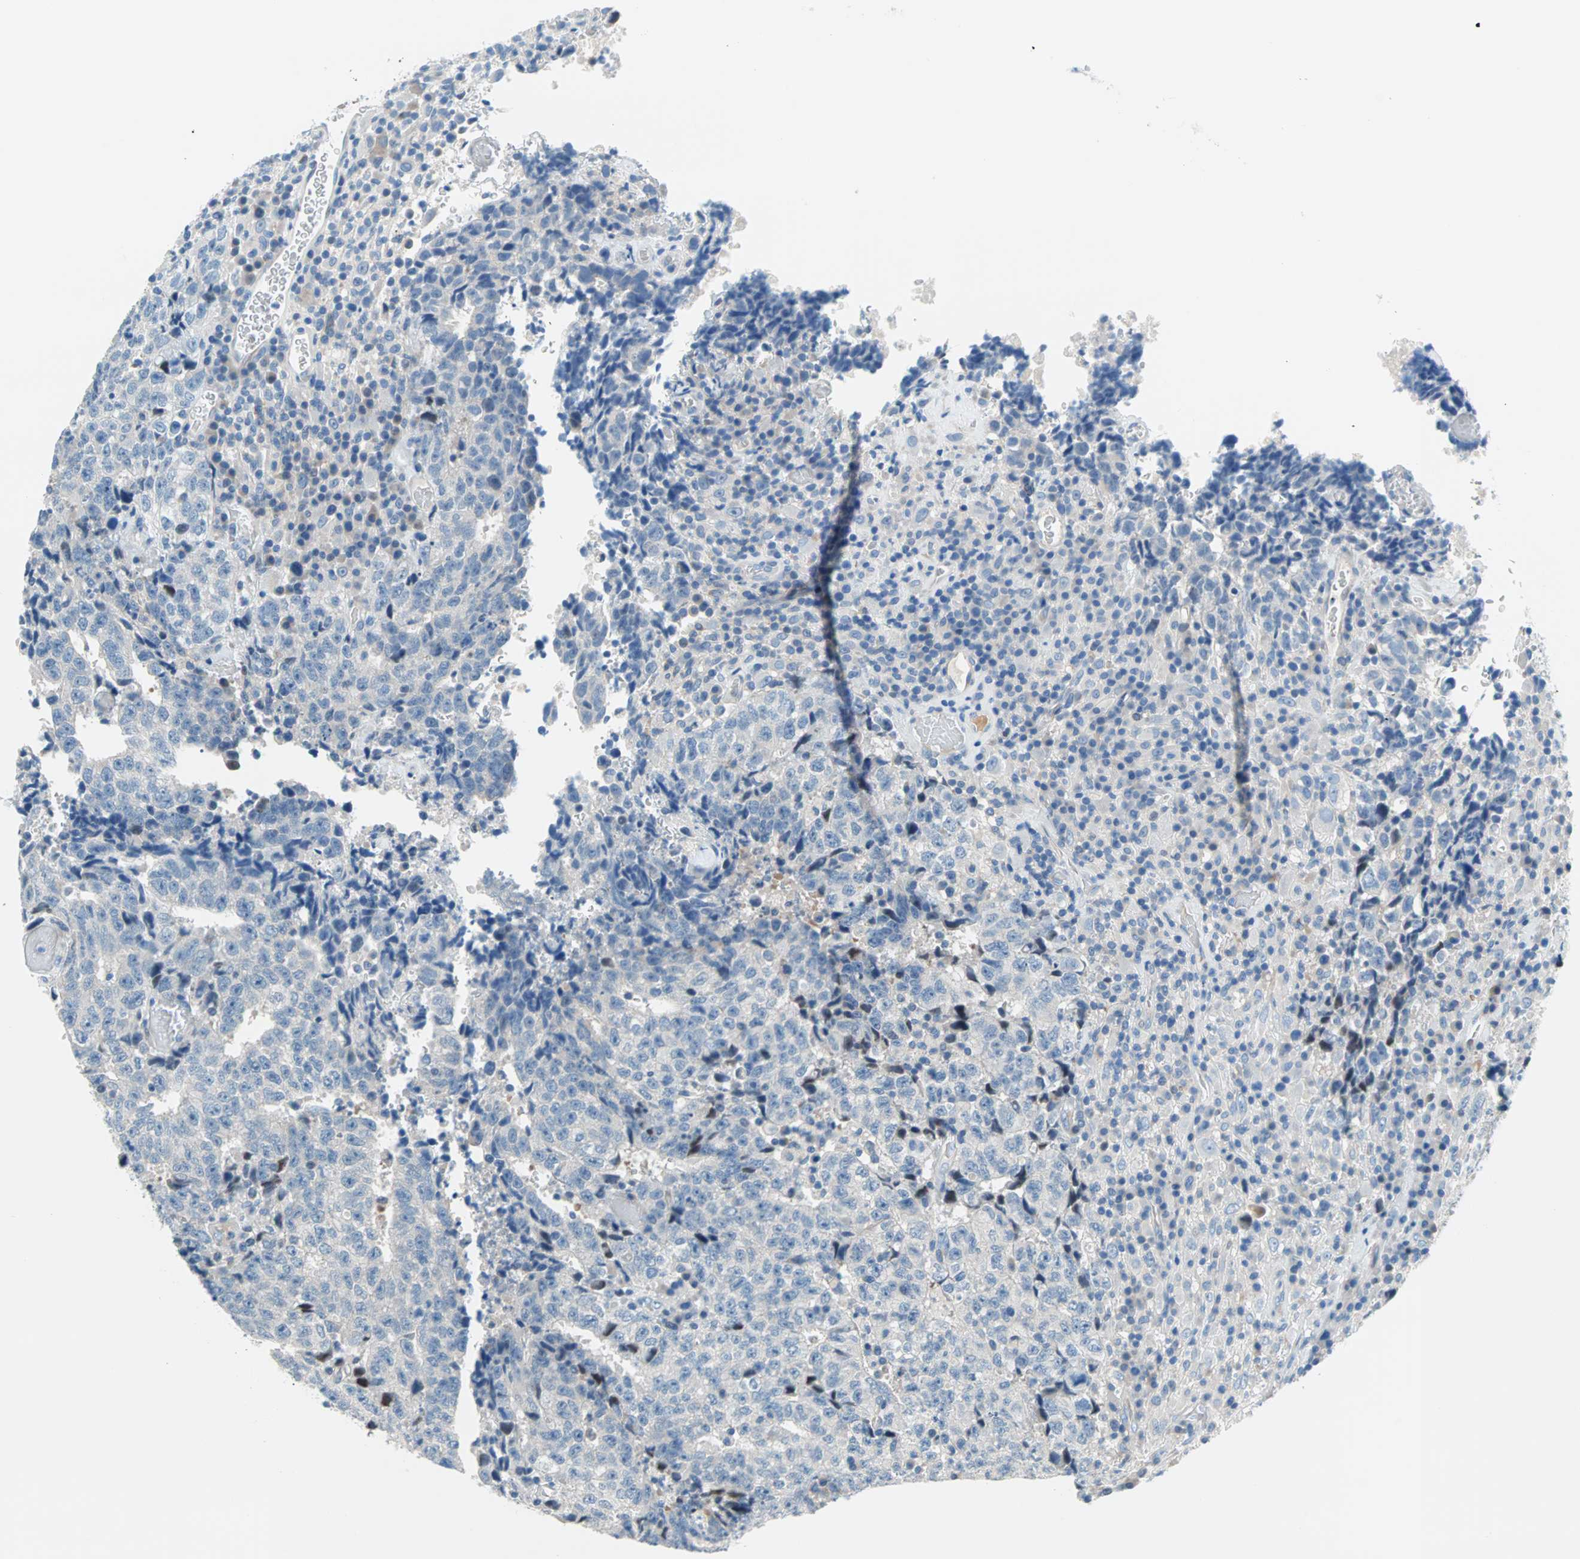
{"staining": {"intensity": "negative", "quantity": "none", "location": "none"}, "tissue": "testis cancer", "cell_type": "Tumor cells", "image_type": "cancer", "snomed": [{"axis": "morphology", "description": "Necrosis, NOS"}, {"axis": "morphology", "description": "Carcinoma, Embryonal, NOS"}, {"axis": "topography", "description": "Testis"}], "caption": "Immunohistochemistry (IHC) micrograph of neoplastic tissue: human testis cancer stained with DAB exhibits no significant protein expression in tumor cells.", "gene": "TMEM163", "patient": {"sex": "male", "age": 19}}